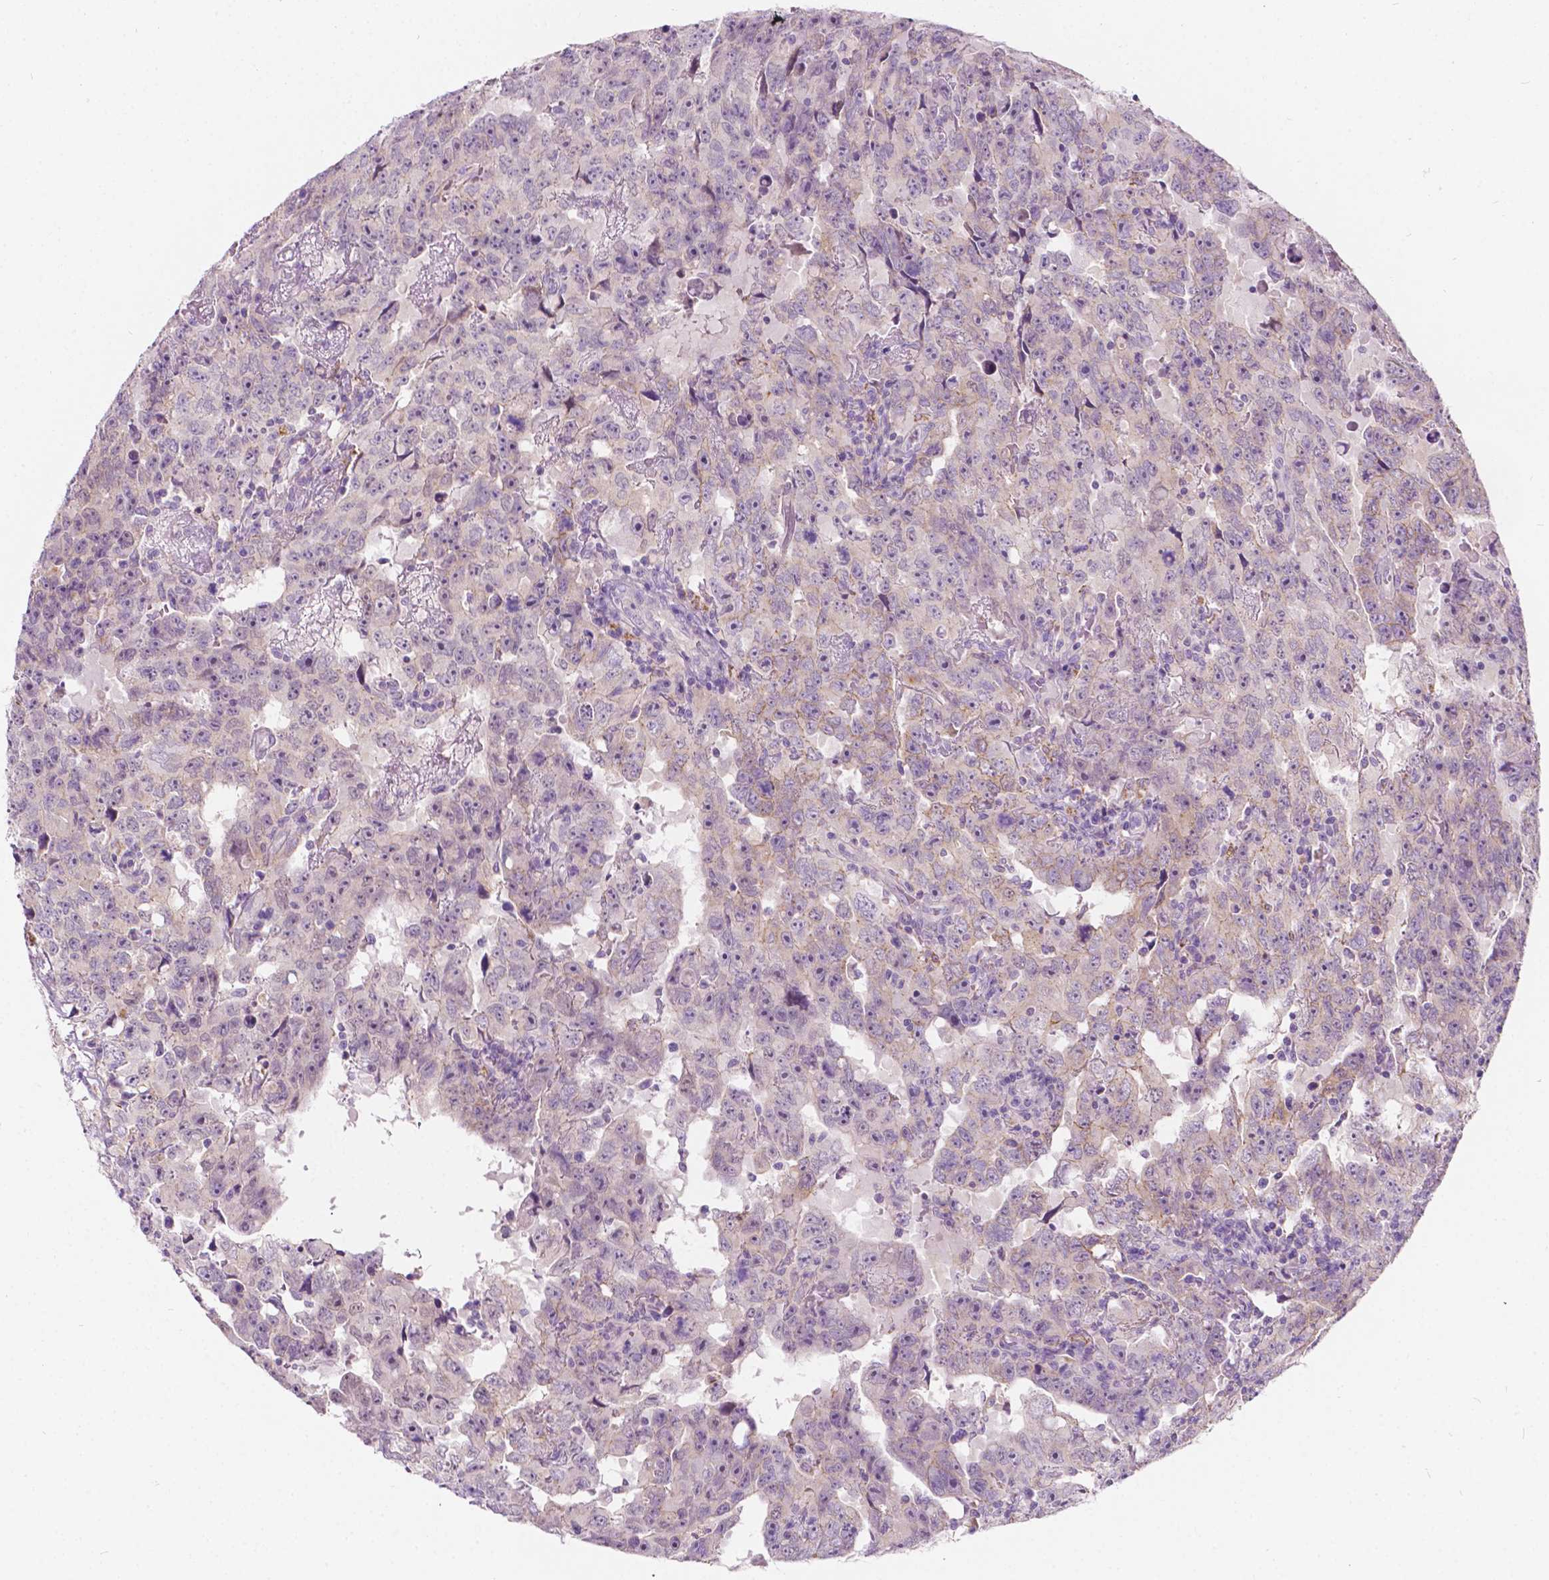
{"staining": {"intensity": "negative", "quantity": "none", "location": "none"}, "tissue": "testis cancer", "cell_type": "Tumor cells", "image_type": "cancer", "snomed": [{"axis": "morphology", "description": "Carcinoma, Embryonal, NOS"}, {"axis": "topography", "description": "Testis"}], "caption": "This is an immunohistochemistry (IHC) photomicrograph of human testis embryonal carcinoma. There is no staining in tumor cells.", "gene": "NOS1AP", "patient": {"sex": "male", "age": 24}}